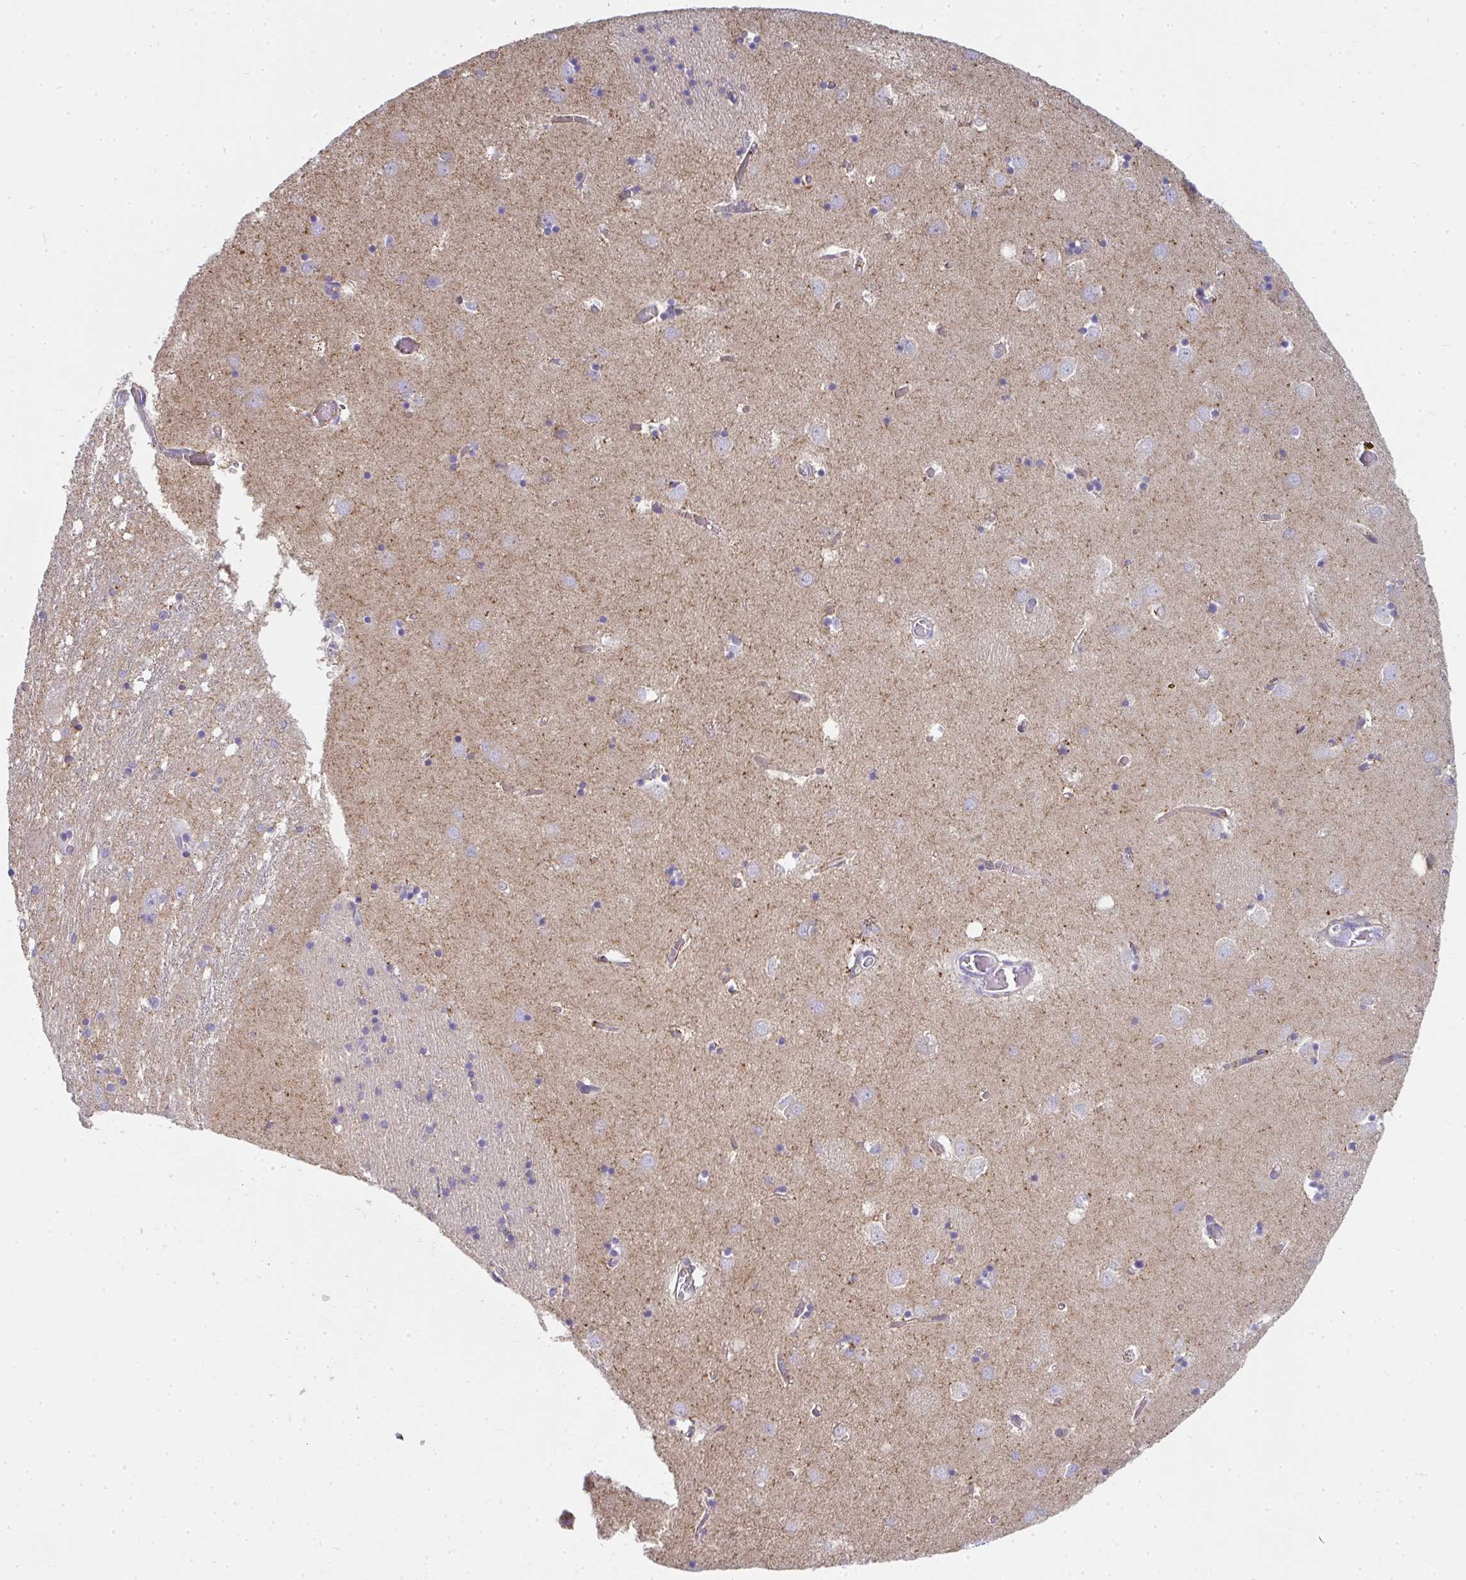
{"staining": {"intensity": "negative", "quantity": "none", "location": "none"}, "tissue": "caudate", "cell_type": "Glial cells", "image_type": "normal", "snomed": [{"axis": "morphology", "description": "Normal tissue, NOS"}, {"axis": "topography", "description": "Lateral ventricle wall"}], "caption": "Glial cells show no significant positivity in unremarkable caudate. (Stains: DAB (3,3'-diaminobenzidine) IHC with hematoxylin counter stain, Microscopy: brightfield microscopy at high magnification).", "gene": "SLC6A1", "patient": {"sex": "male", "age": 70}}